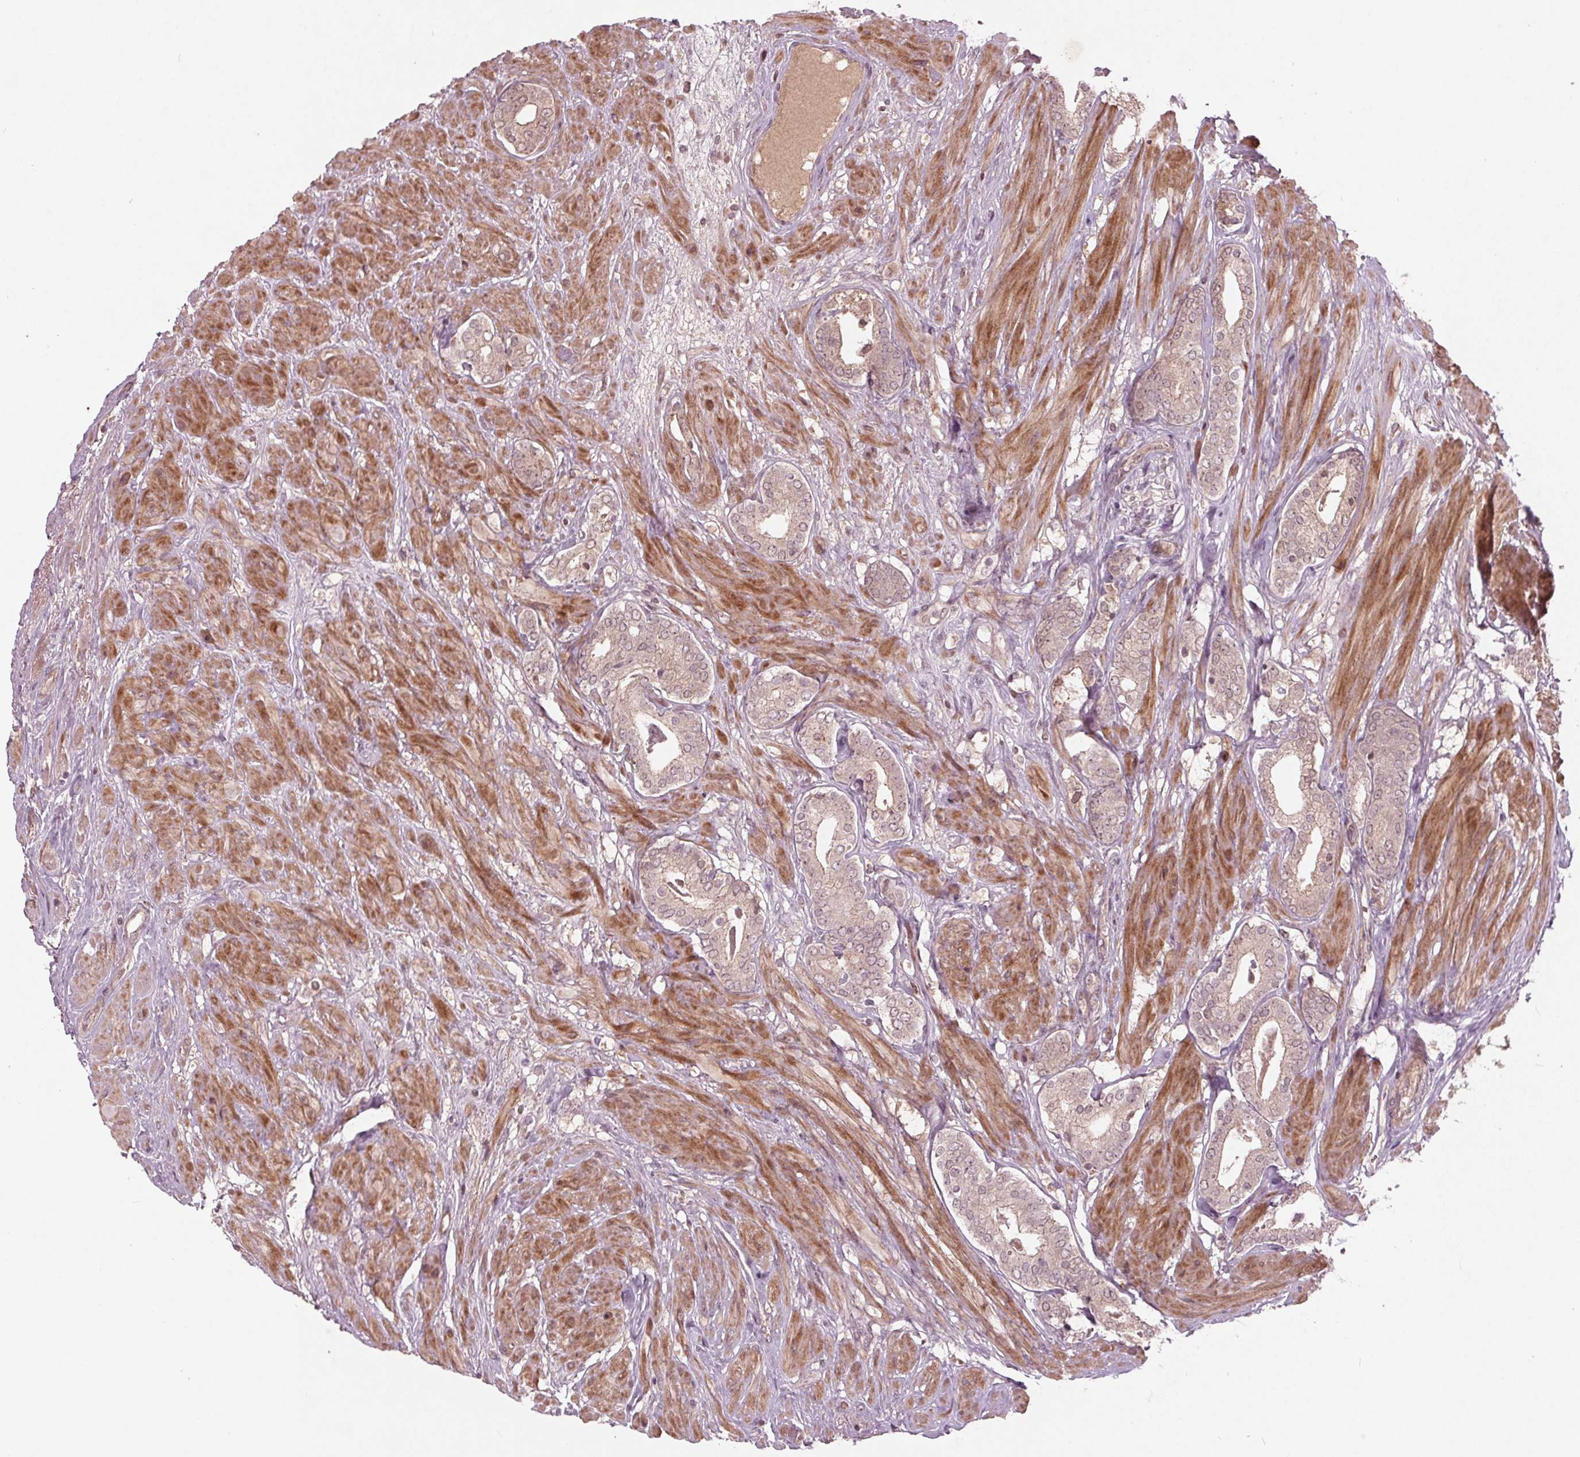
{"staining": {"intensity": "negative", "quantity": "none", "location": "none"}, "tissue": "prostate cancer", "cell_type": "Tumor cells", "image_type": "cancer", "snomed": [{"axis": "morphology", "description": "Adenocarcinoma, High grade"}, {"axis": "topography", "description": "Prostate"}], "caption": "An image of prostate adenocarcinoma (high-grade) stained for a protein exhibits no brown staining in tumor cells. (Immunohistochemistry (ihc), brightfield microscopy, high magnification).", "gene": "CDKL4", "patient": {"sex": "male", "age": 56}}